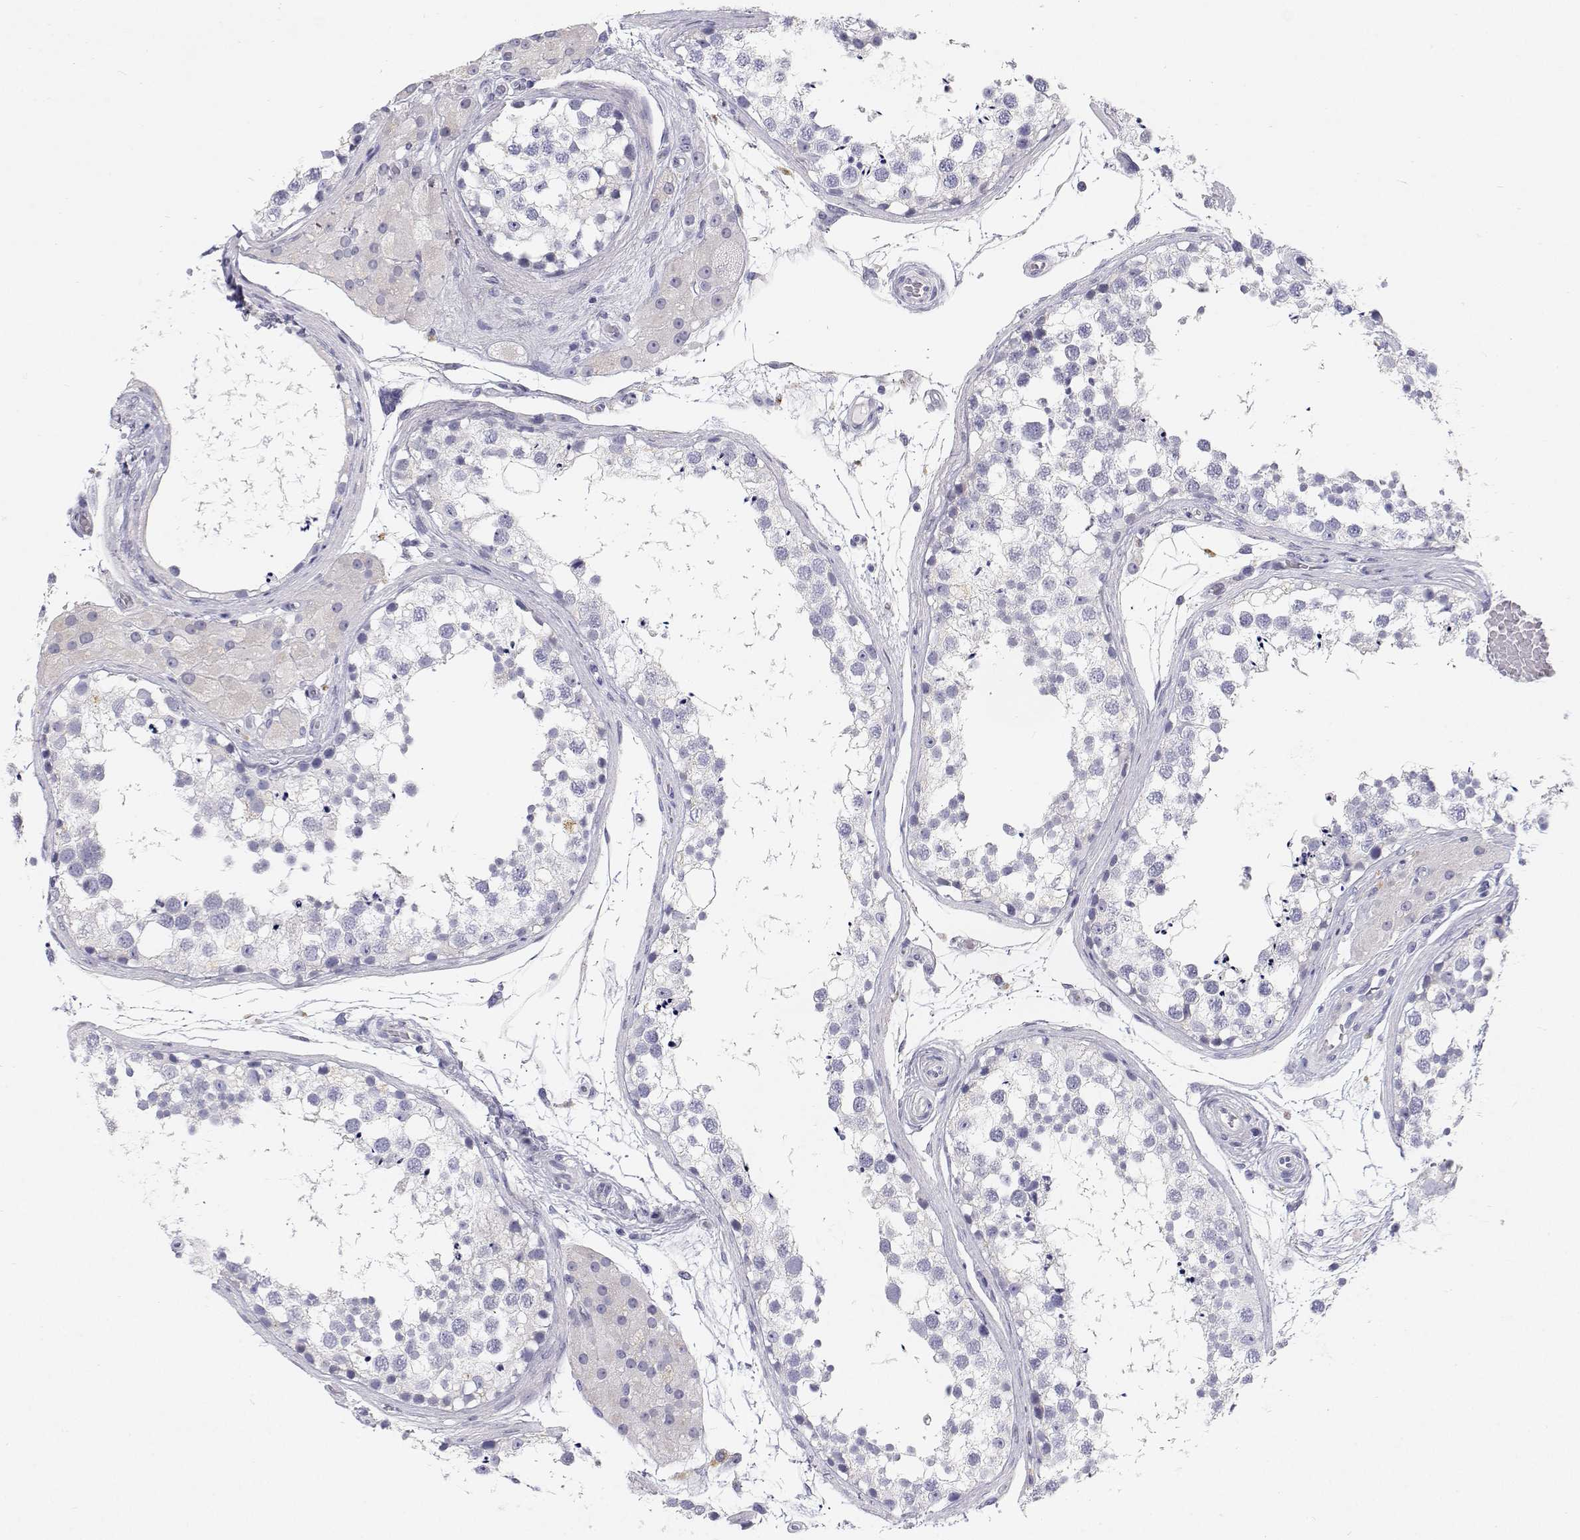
{"staining": {"intensity": "negative", "quantity": "none", "location": "none"}, "tissue": "testis", "cell_type": "Cells in seminiferous ducts", "image_type": "normal", "snomed": [{"axis": "morphology", "description": "Normal tissue, NOS"}, {"axis": "morphology", "description": "Seminoma, NOS"}, {"axis": "topography", "description": "Testis"}], "caption": "The micrograph shows no significant staining in cells in seminiferous ducts of testis.", "gene": "NCR2", "patient": {"sex": "male", "age": 65}}